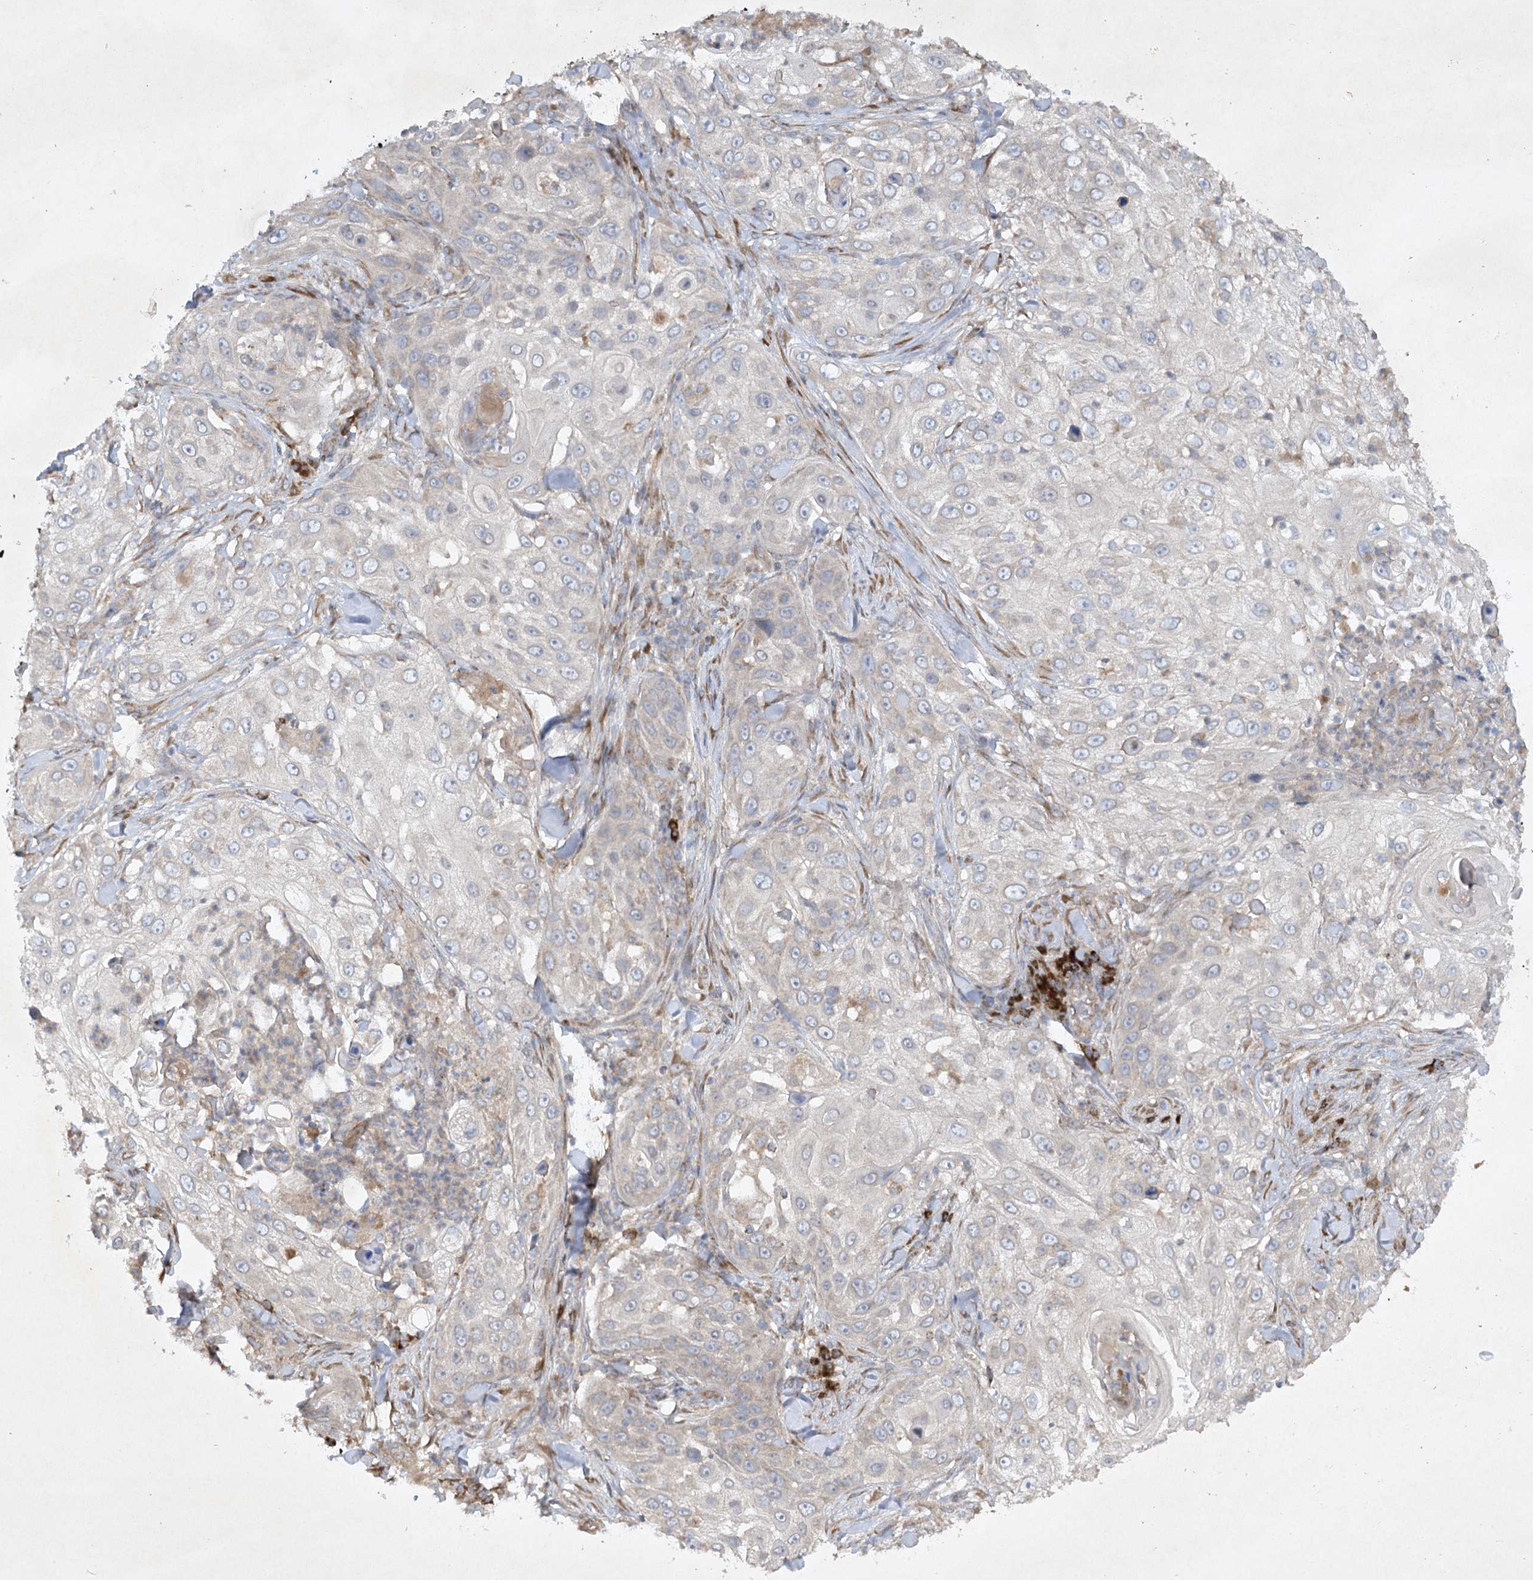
{"staining": {"intensity": "negative", "quantity": "none", "location": "none"}, "tissue": "skin cancer", "cell_type": "Tumor cells", "image_type": "cancer", "snomed": [{"axis": "morphology", "description": "Squamous cell carcinoma, NOS"}, {"axis": "topography", "description": "Skin"}], "caption": "A photomicrograph of human skin cancer (squamous cell carcinoma) is negative for staining in tumor cells.", "gene": "TRAF3IP1", "patient": {"sex": "female", "age": 44}}